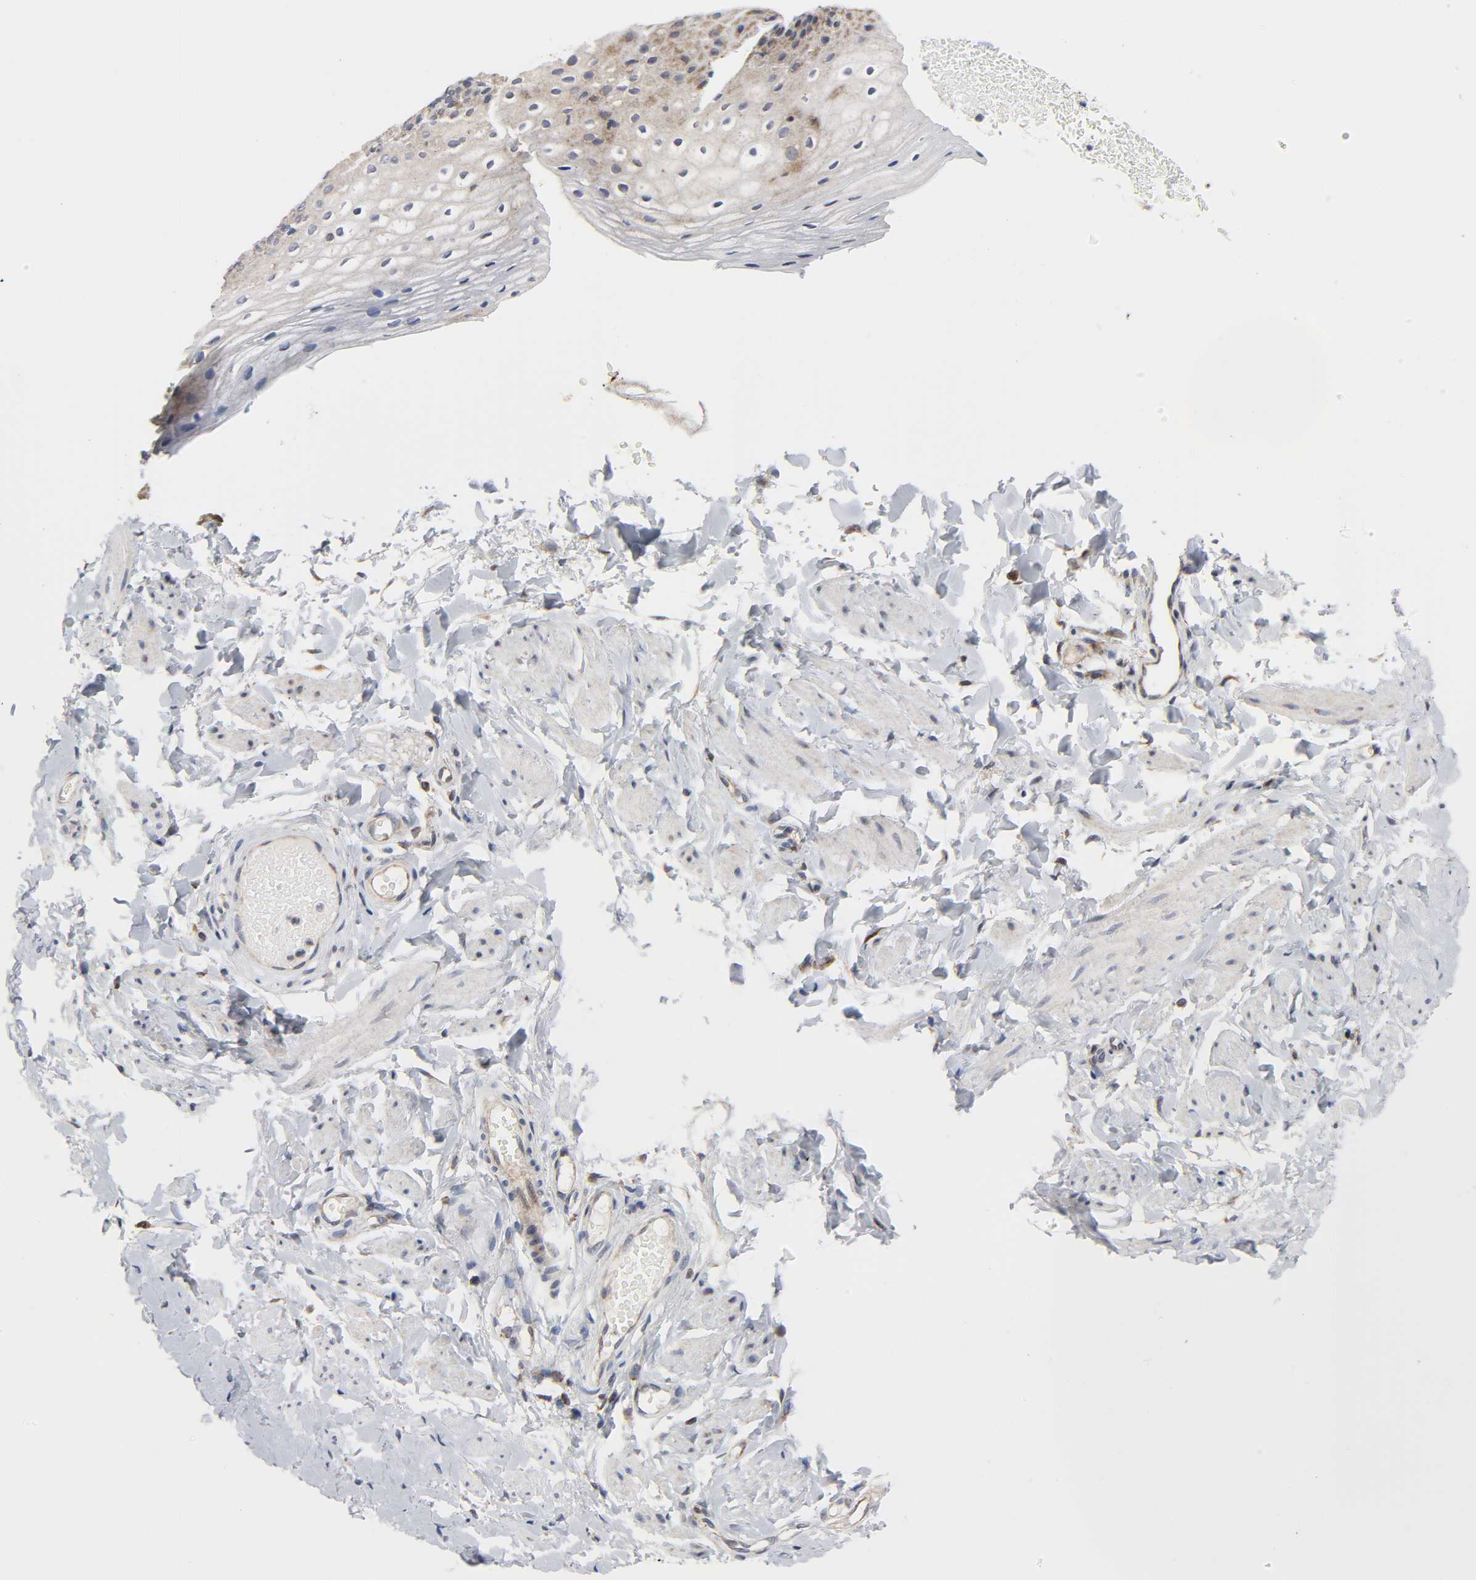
{"staining": {"intensity": "moderate", "quantity": "<25%", "location": "cytoplasmic/membranous"}, "tissue": "vagina", "cell_type": "Squamous epithelial cells", "image_type": "normal", "snomed": [{"axis": "morphology", "description": "Normal tissue, NOS"}, {"axis": "topography", "description": "Vagina"}], "caption": "This image reveals benign vagina stained with immunohistochemistry to label a protein in brown. The cytoplasmic/membranous of squamous epithelial cells show moderate positivity for the protein. Nuclei are counter-stained blue.", "gene": "BAX", "patient": {"sex": "female", "age": 55}}